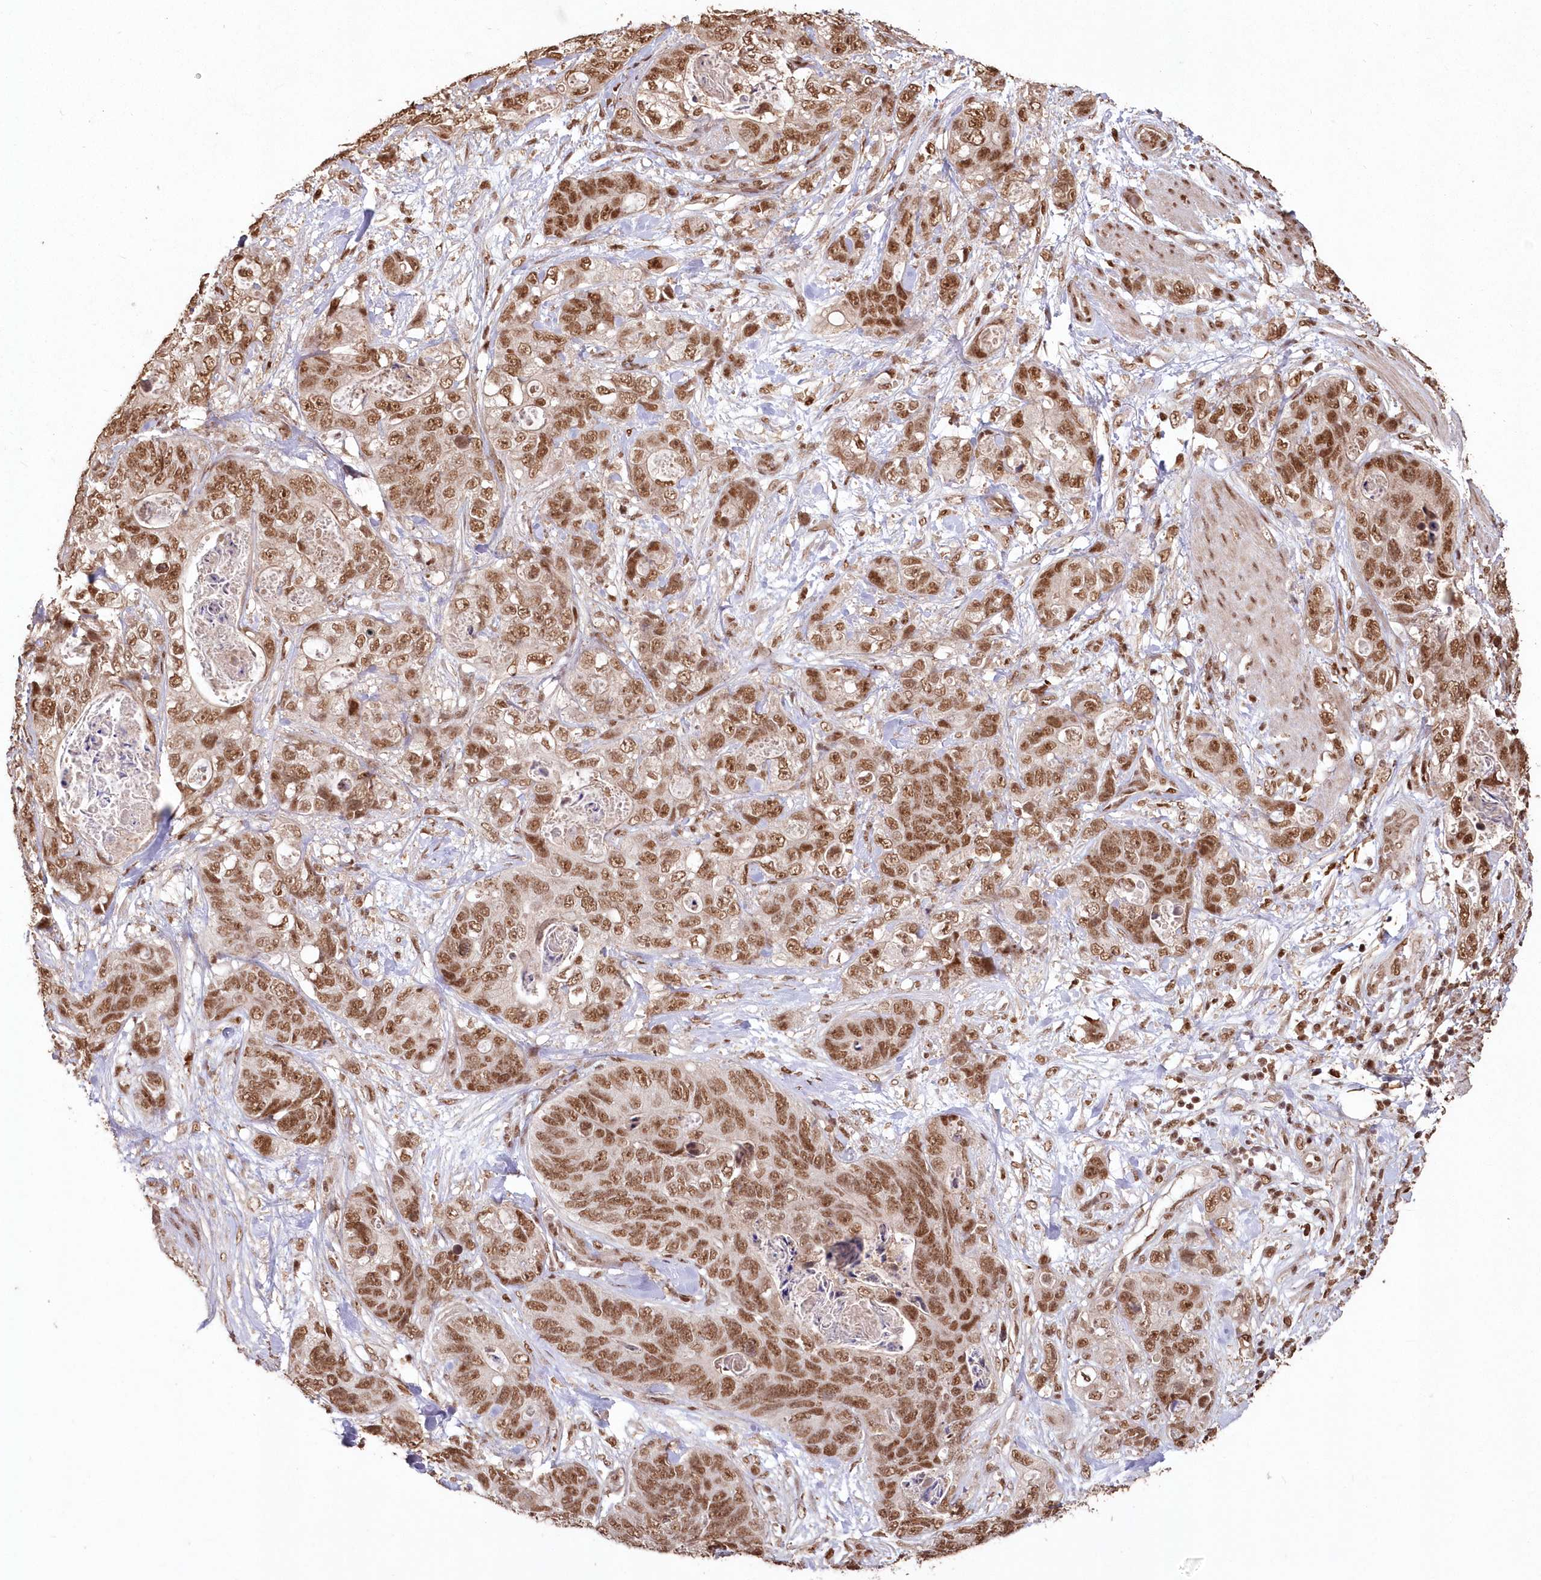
{"staining": {"intensity": "moderate", "quantity": ">75%", "location": "nuclear"}, "tissue": "stomach cancer", "cell_type": "Tumor cells", "image_type": "cancer", "snomed": [{"axis": "morphology", "description": "Normal tissue, NOS"}, {"axis": "morphology", "description": "Adenocarcinoma, NOS"}, {"axis": "topography", "description": "Stomach"}], "caption": "Immunohistochemical staining of stomach cancer shows medium levels of moderate nuclear positivity in about >75% of tumor cells. (brown staining indicates protein expression, while blue staining denotes nuclei).", "gene": "PDS5A", "patient": {"sex": "female", "age": 89}}